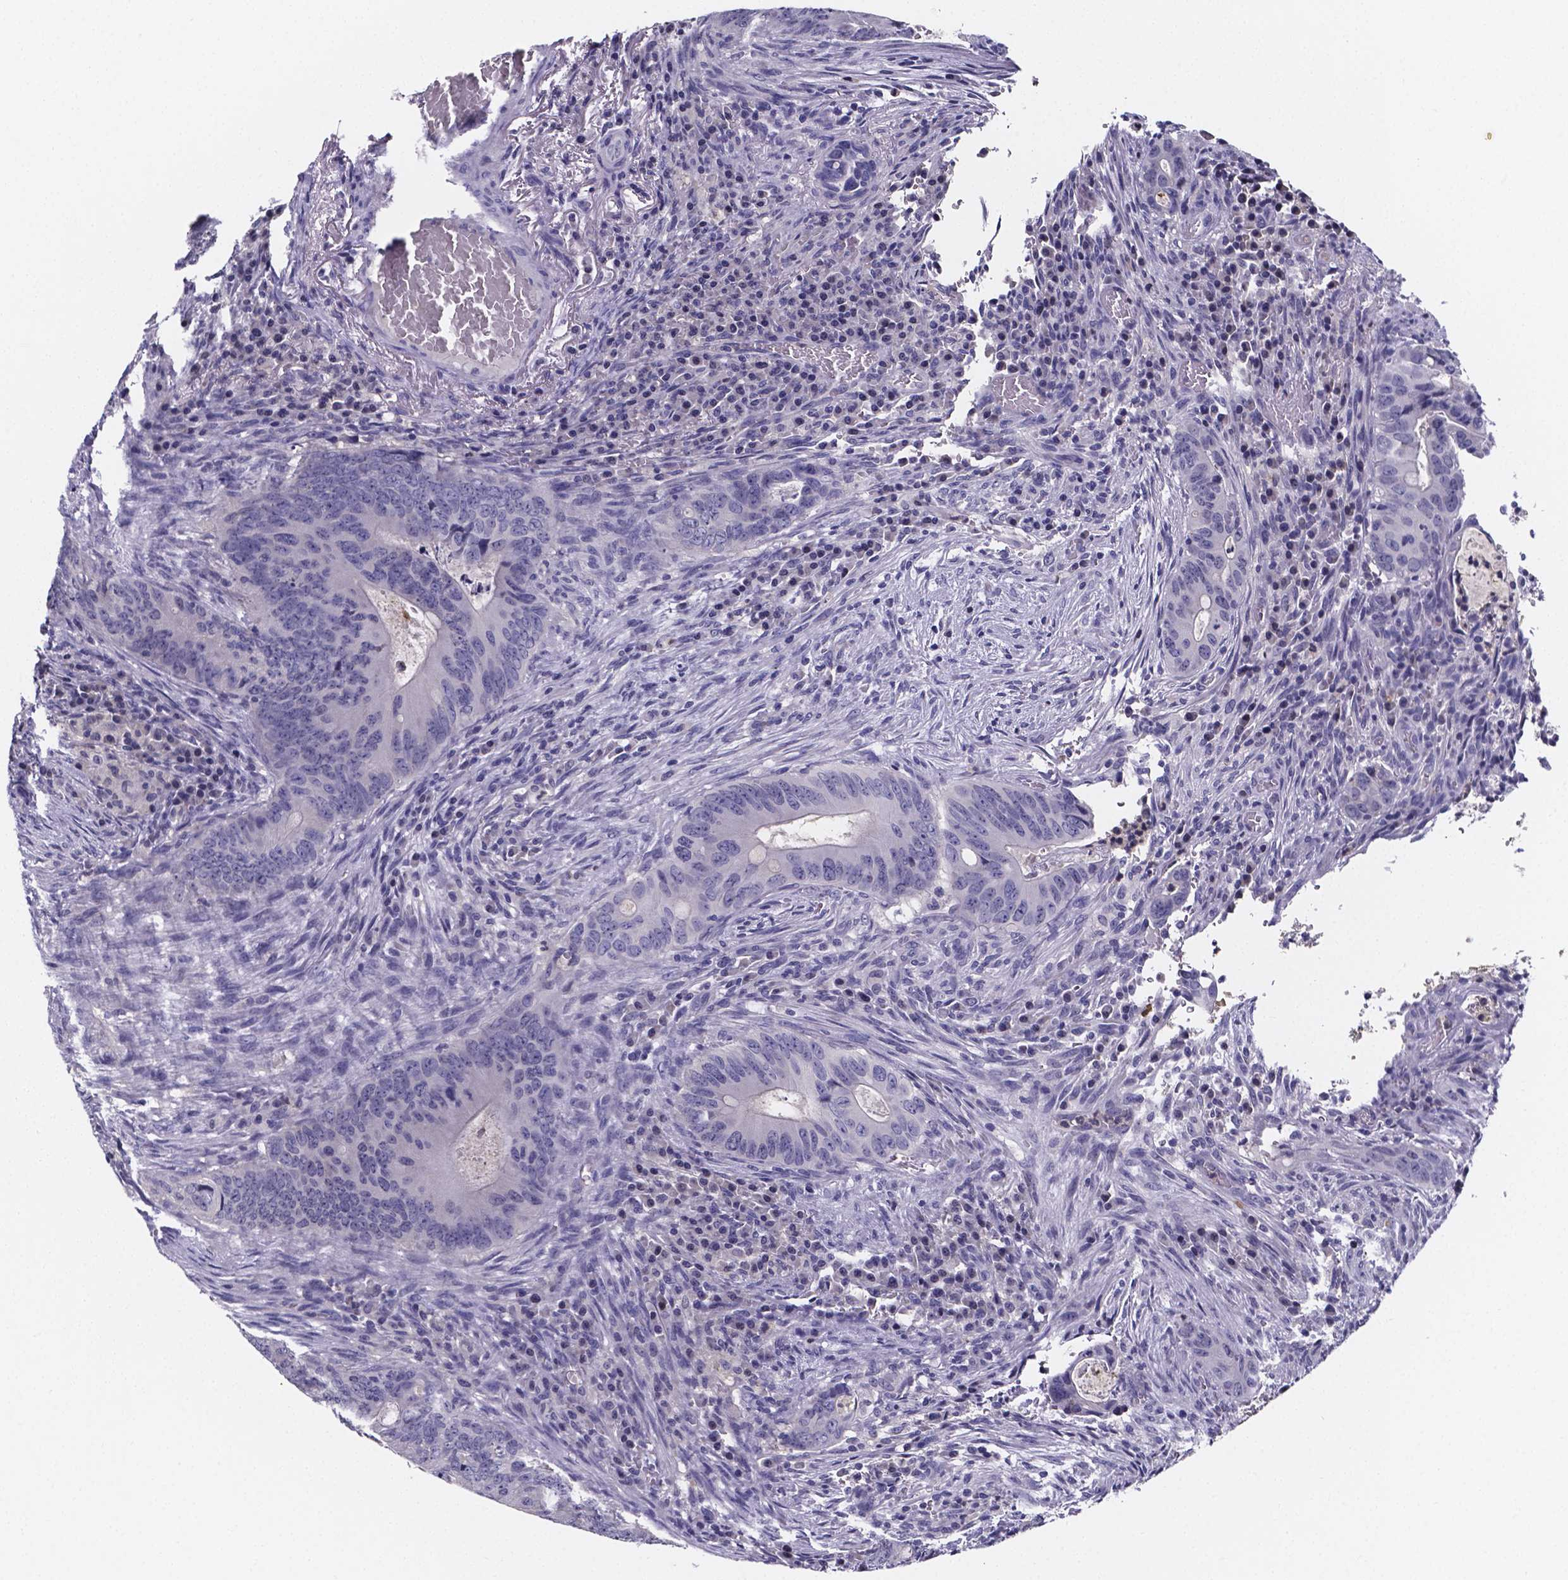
{"staining": {"intensity": "negative", "quantity": "none", "location": "none"}, "tissue": "colorectal cancer", "cell_type": "Tumor cells", "image_type": "cancer", "snomed": [{"axis": "morphology", "description": "Adenocarcinoma, NOS"}, {"axis": "topography", "description": "Colon"}], "caption": "Immunohistochemical staining of colorectal adenocarcinoma exhibits no significant staining in tumor cells. Nuclei are stained in blue.", "gene": "IZUMO1", "patient": {"sex": "female", "age": 74}}